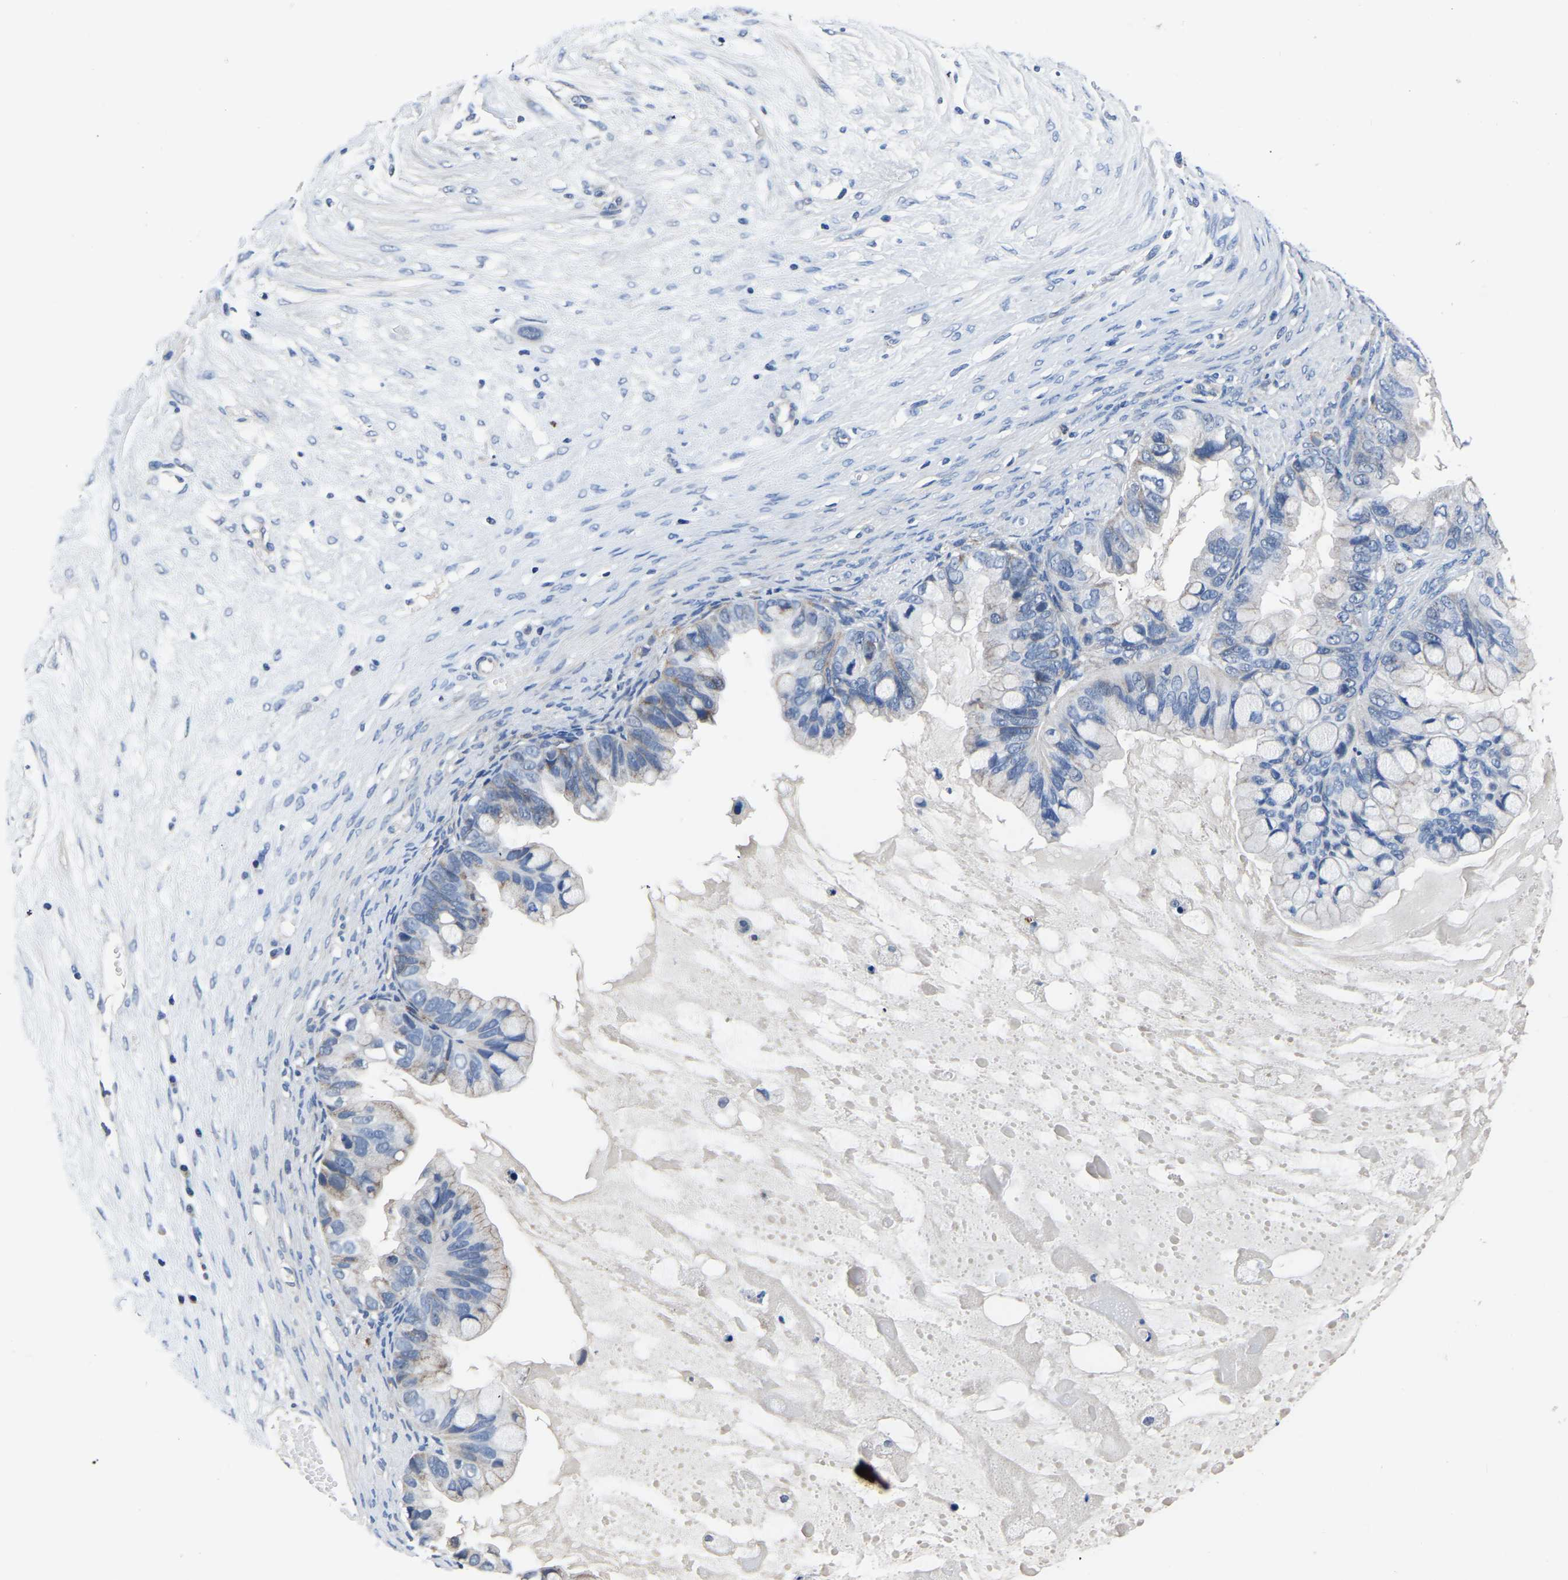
{"staining": {"intensity": "negative", "quantity": "none", "location": "none"}, "tissue": "ovarian cancer", "cell_type": "Tumor cells", "image_type": "cancer", "snomed": [{"axis": "morphology", "description": "Cystadenocarcinoma, mucinous, NOS"}, {"axis": "topography", "description": "Ovary"}], "caption": "DAB (3,3'-diaminobenzidine) immunohistochemical staining of human ovarian cancer shows no significant expression in tumor cells. (DAB immunohistochemistry, high magnification).", "gene": "FGD5", "patient": {"sex": "female", "age": 80}}